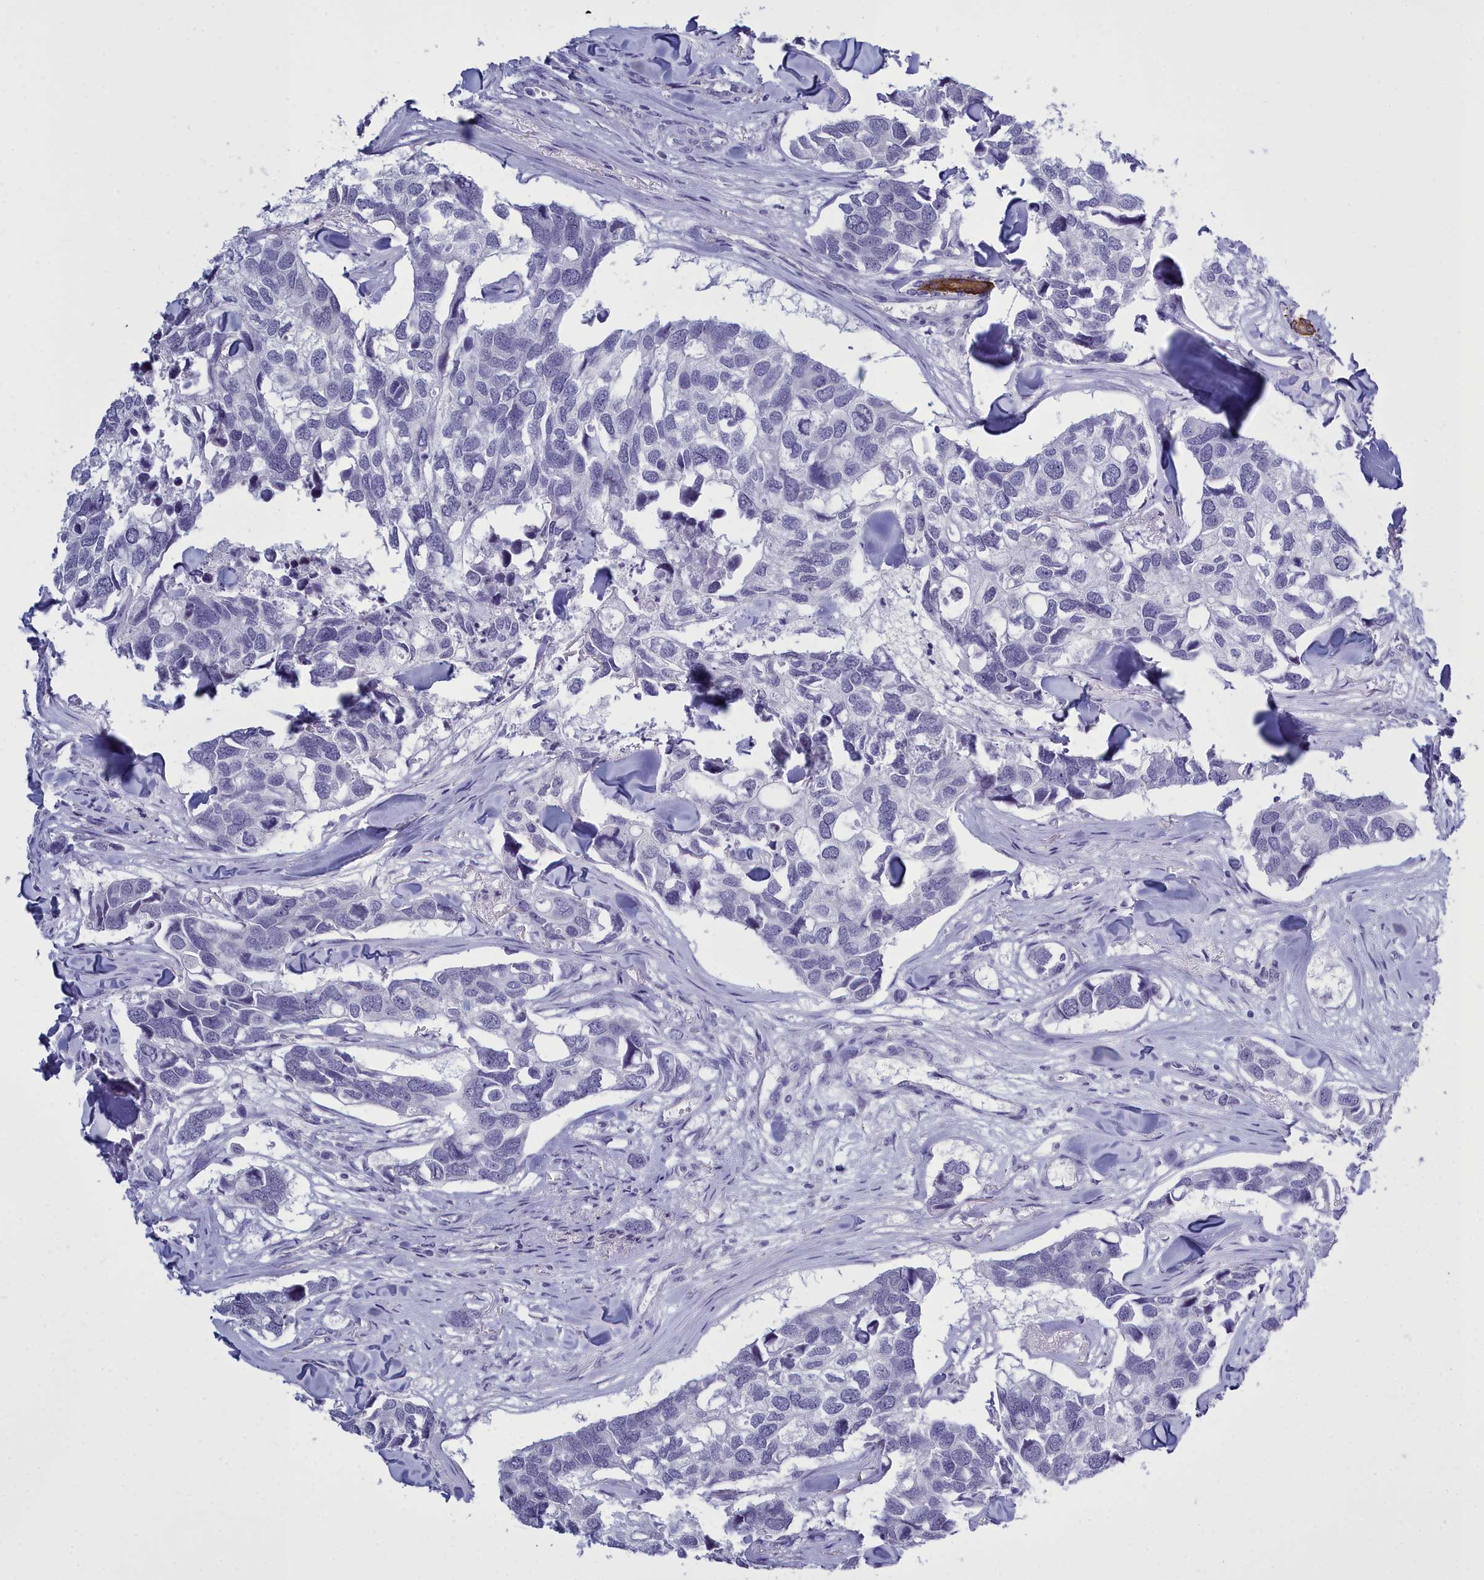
{"staining": {"intensity": "negative", "quantity": "none", "location": "none"}, "tissue": "breast cancer", "cell_type": "Tumor cells", "image_type": "cancer", "snomed": [{"axis": "morphology", "description": "Duct carcinoma"}, {"axis": "topography", "description": "Breast"}], "caption": "The immunohistochemistry (IHC) photomicrograph has no significant positivity in tumor cells of breast cancer tissue.", "gene": "MAP6", "patient": {"sex": "female", "age": 83}}